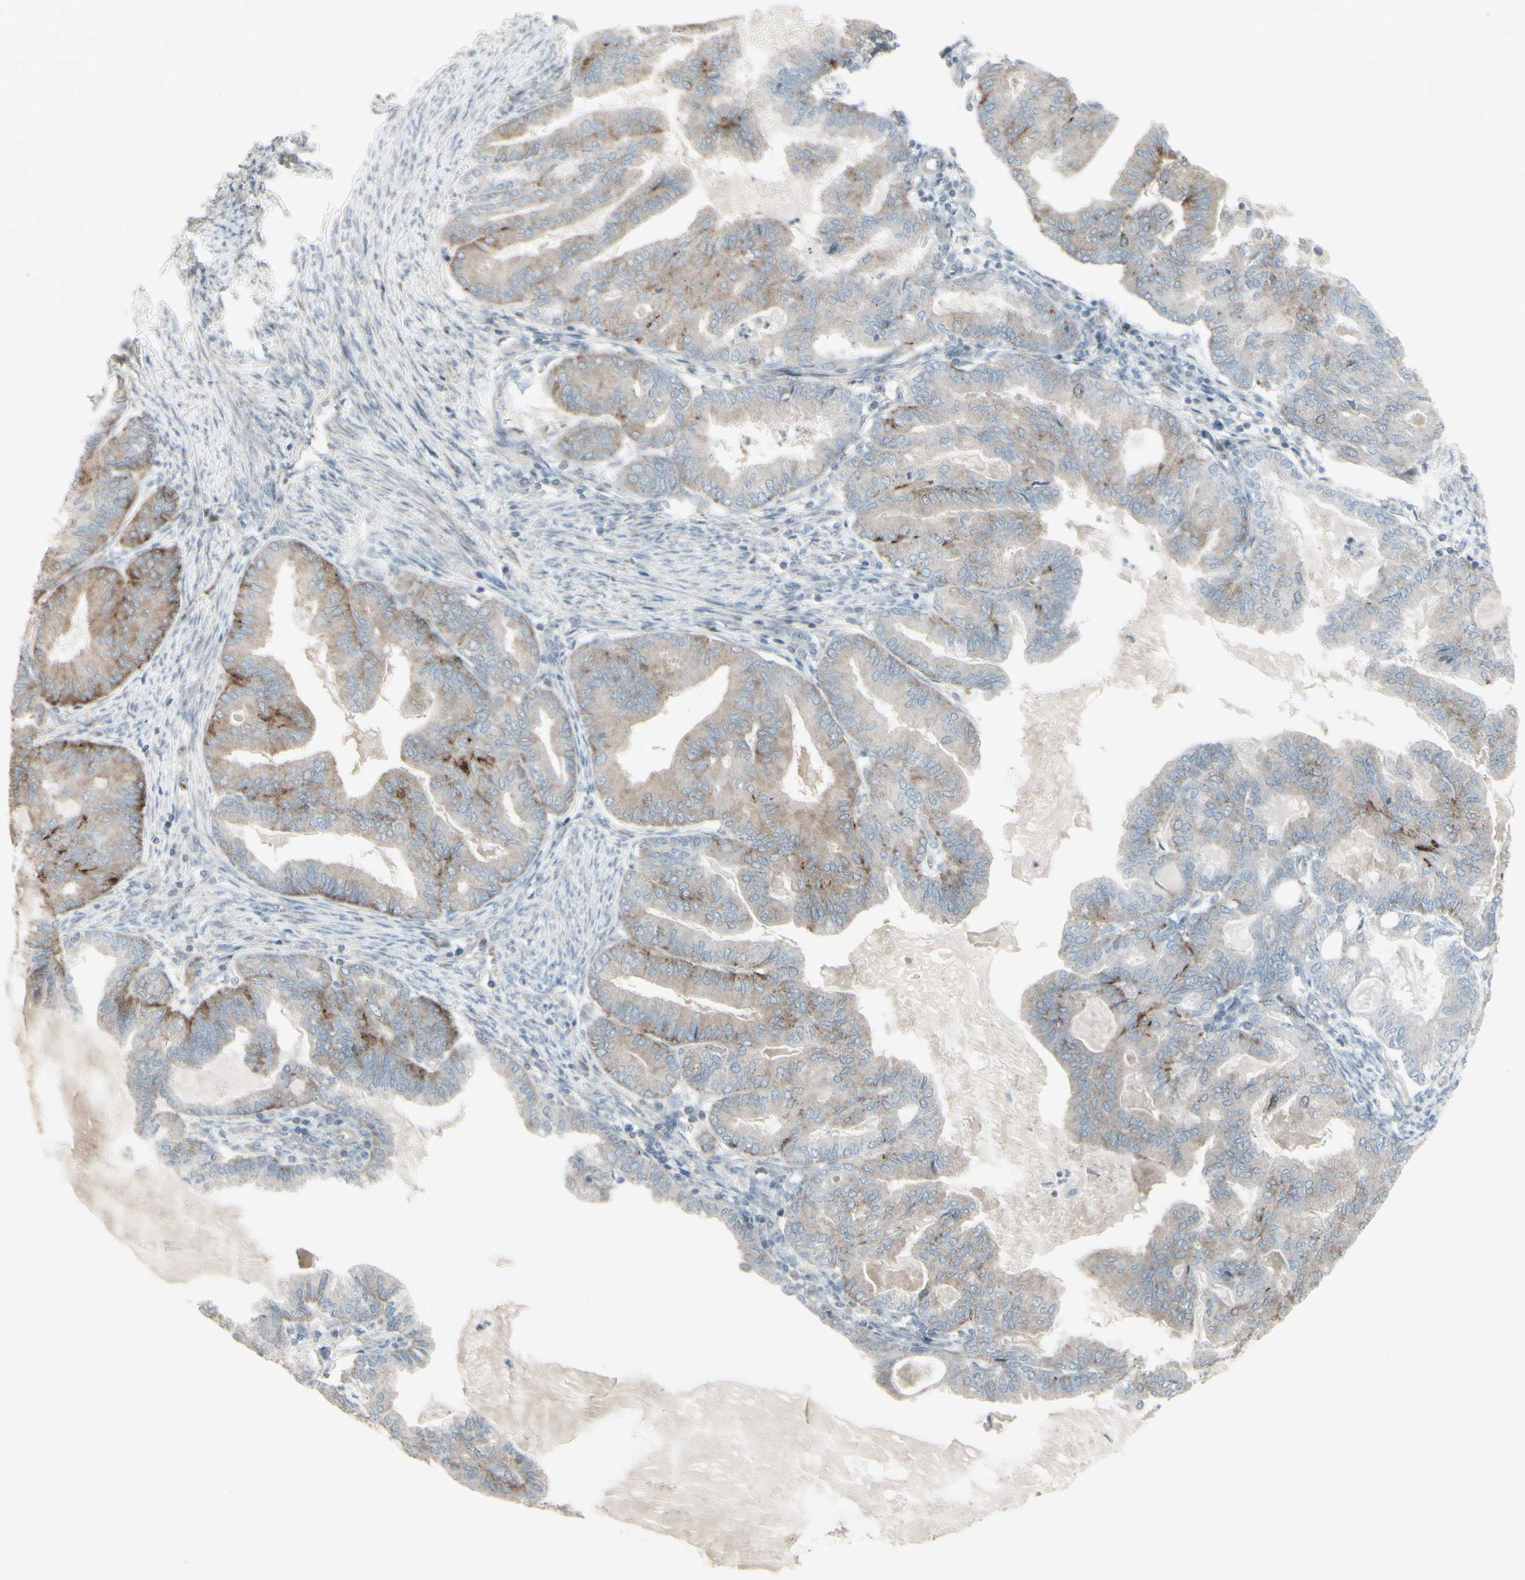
{"staining": {"intensity": "moderate", "quantity": "25%-75%", "location": "cytoplasmic/membranous"}, "tissue": "endometrial cancer", "cell_type": "Tumor cells", "image_type": "cancer", "snomed": [{"axis": "morphology", "description": "Adenocarcinoma, NOS"}, {"axis": "topography", "description": "Endometrium"}], "caption": "The photomicrograph demonstrates immunohistochemical staining of adenocarcinoma (endometrial). There is moderate cytoplasmic/membranous staining is present in about 25%-75% of tumor cells. Immunohistochemistry (ihc) stains the protein in brown and the nuclei are stained blue.", "gene": "GMNN", "patient": {"sex": "female", "age": 86}}